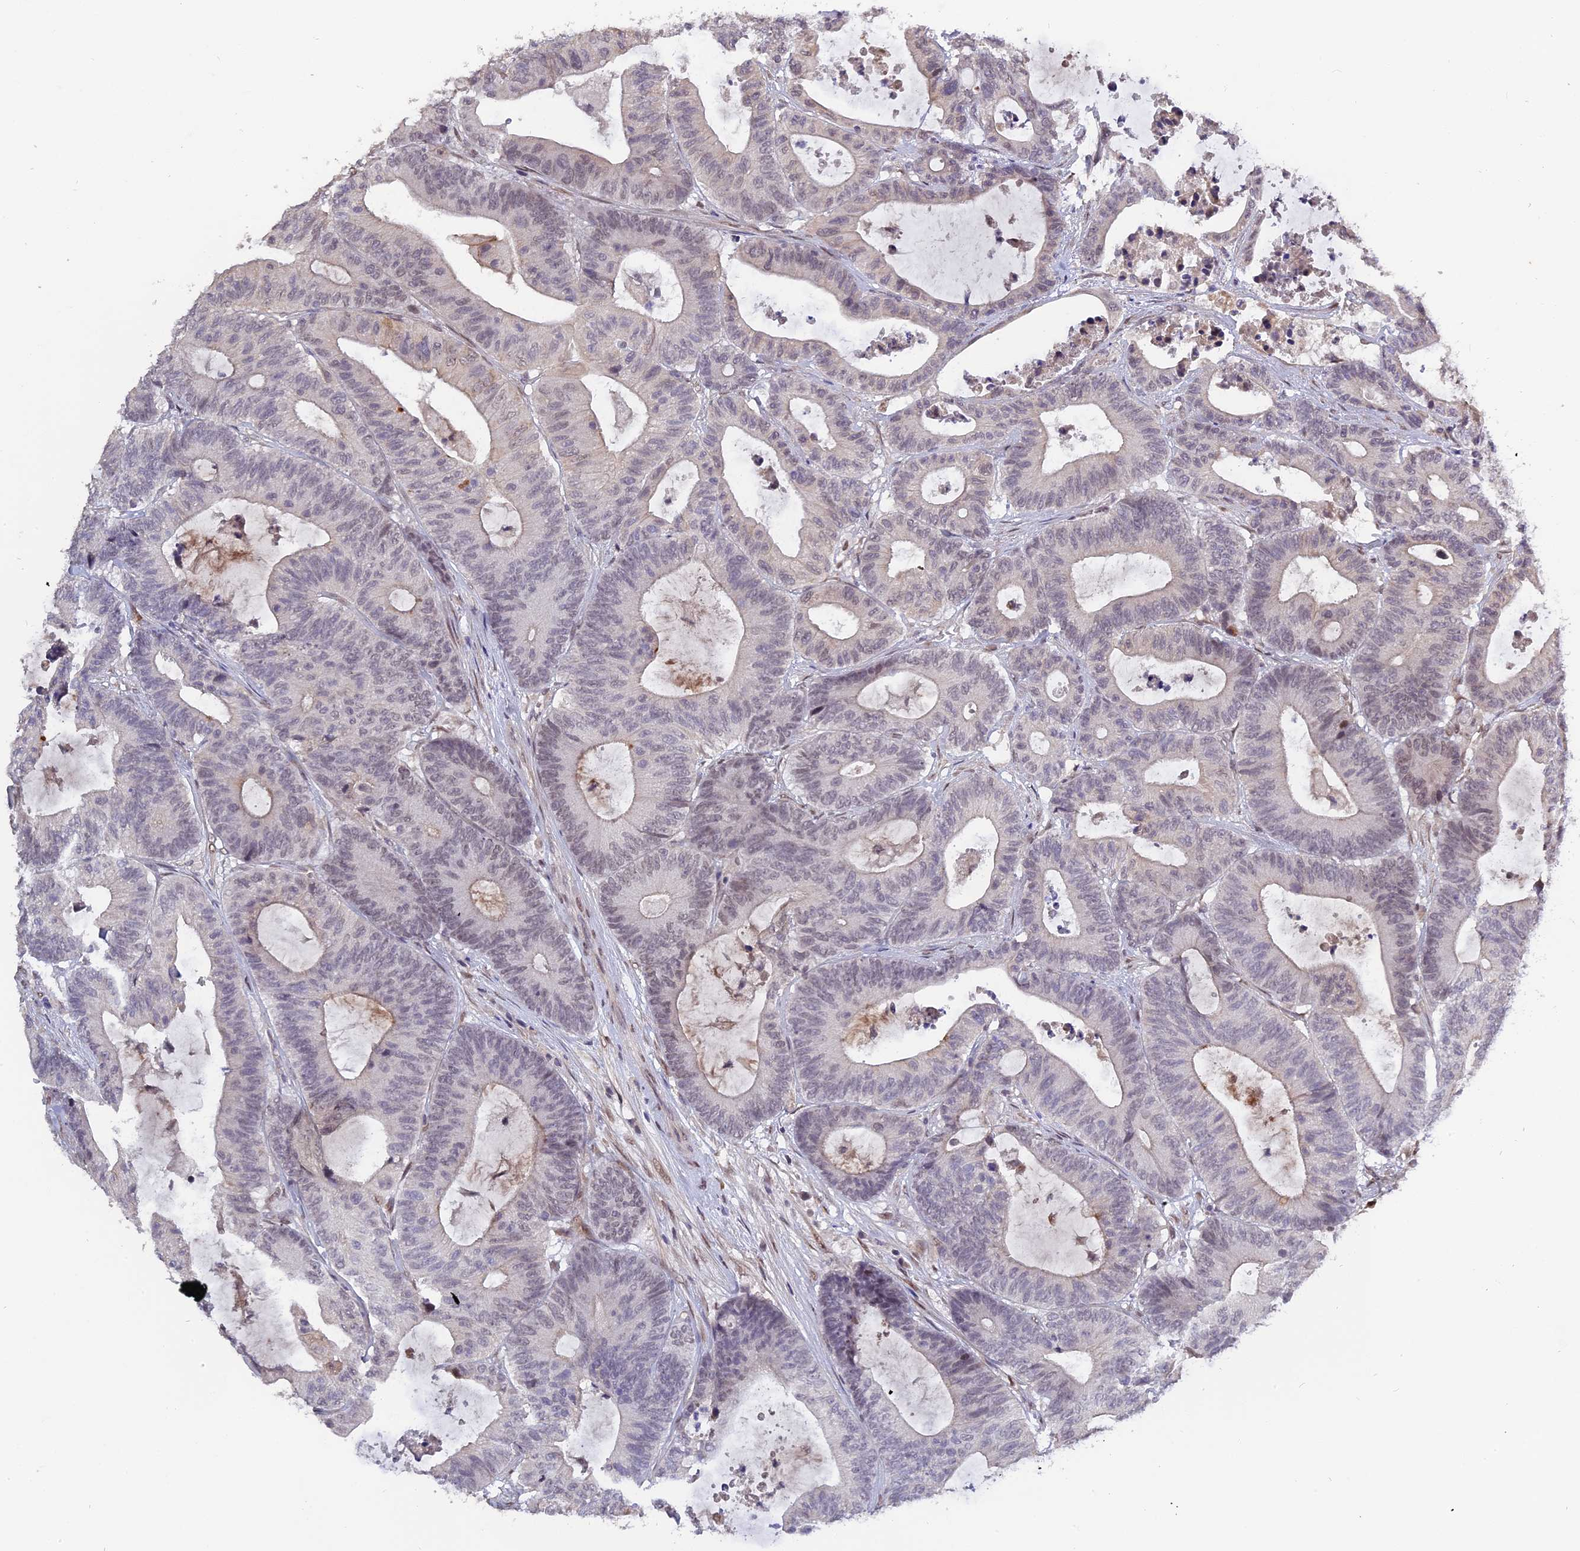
{"staining": {"intensity": "weak", "quantity": "<25%", "location": "nuclear"}, "tissue": "colorectal cancer", "cell_type": "Tumor cells", "image_type": "cancer", "snomed": [{"axis": "morphology", "description": "Adenocarcinoma, NOS"}, {"axis": "topography", "description": "Colon"}], "caption": "This image is of colorectal cancer stained with immunohistochemistry (IHC) to label a protein in brown with the nuclei are counter-stained blue. There is no positivity in tumor cells.", "gene": "PYGO1", "patient": {"sex": "female", "age": 84}}